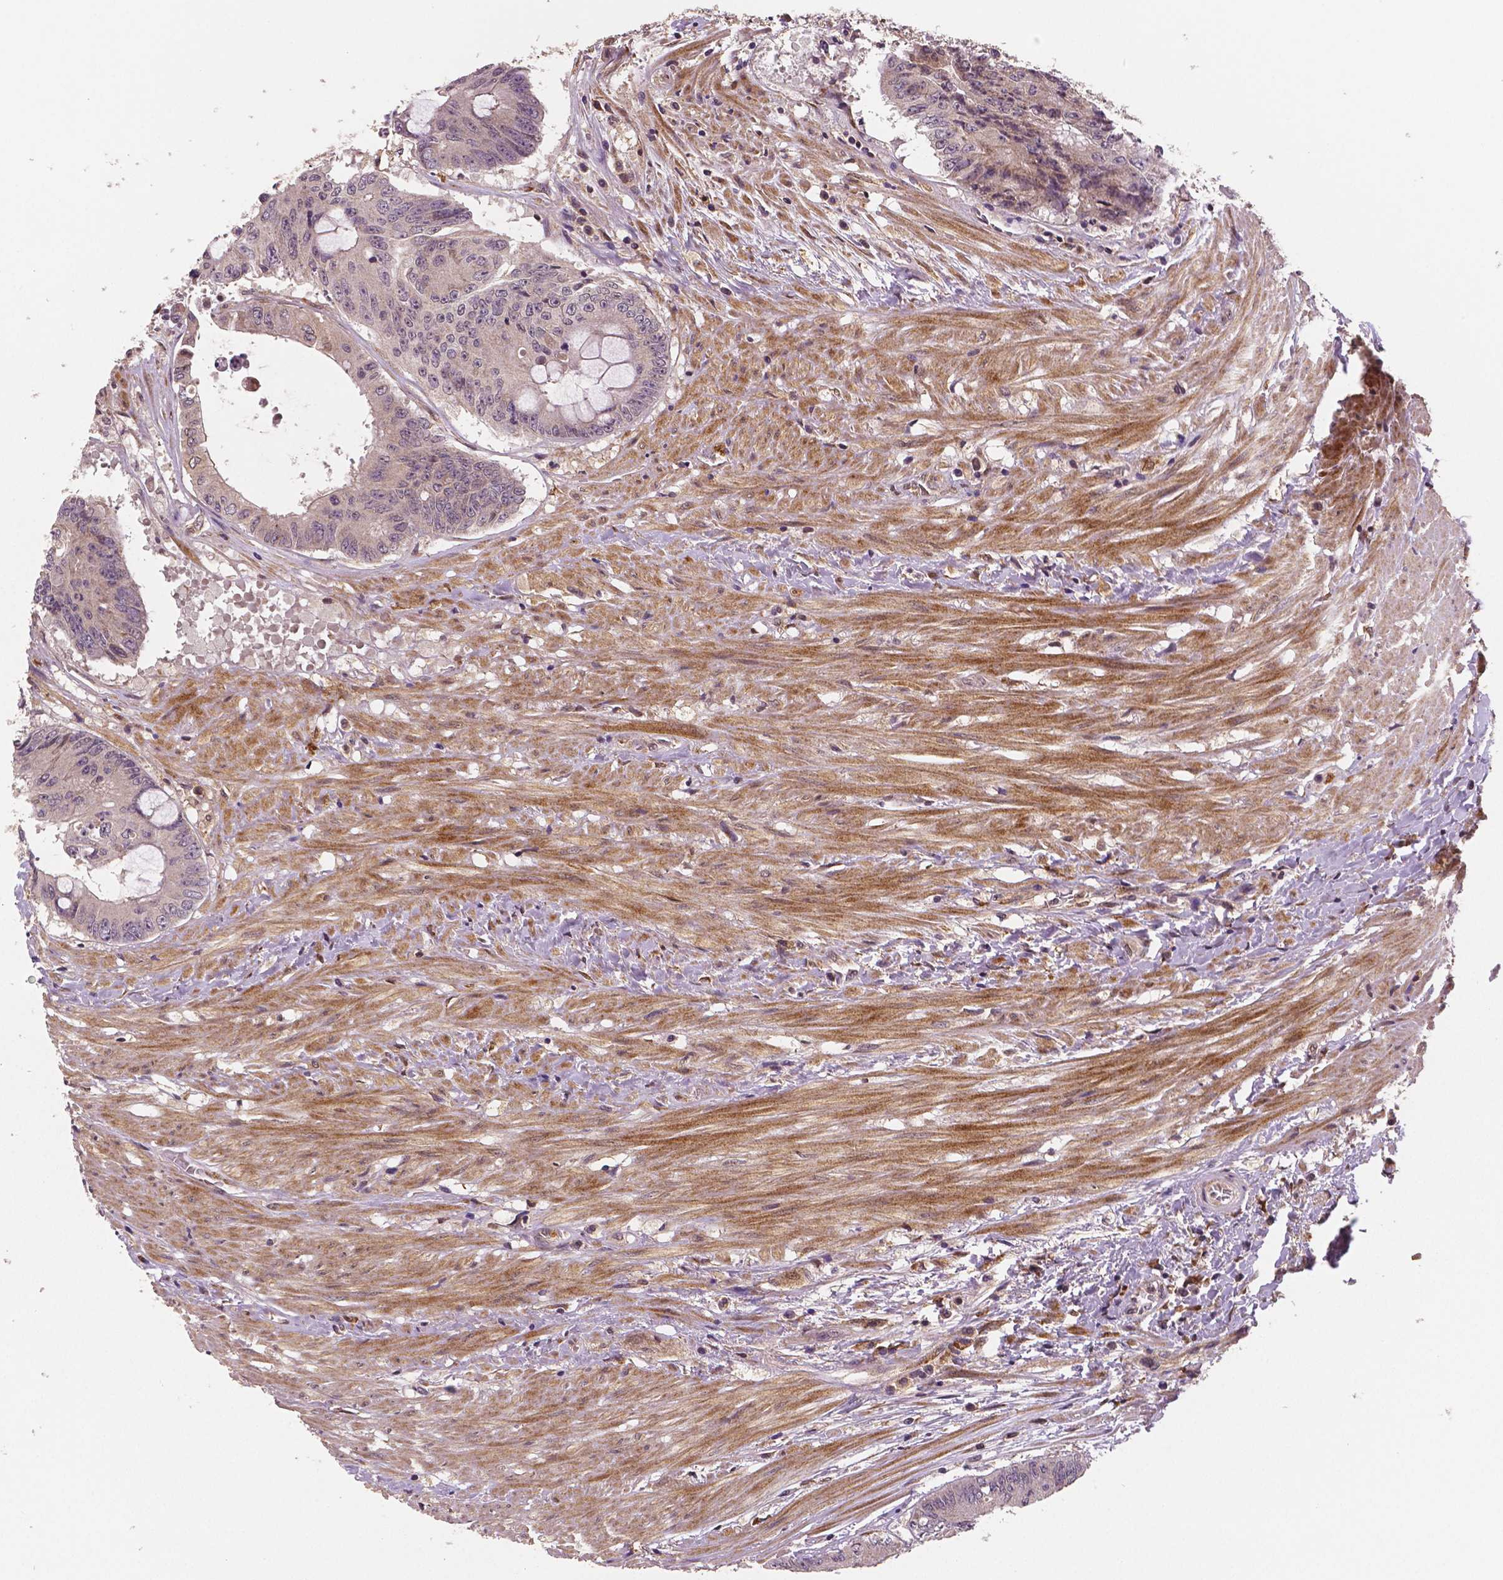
{"staining": {"intensity": "negative", "quantity": "none", "location": "none"}, "tissue": "colorectal cancer", "cell_type": "Tumor cells", "image_type": "cancer", "snomed": [{"axis": "morphology", "description": "Adenocarcinoma, NOS"}, {"axis": "topography", "description": "Rectum"}], "caption": "Colorectal adenocarcinoma stained for a protein using IHC displays no positivity tumor cells.", "gene": "STAT3", "patient": {"sex": "male", "age": 59}}